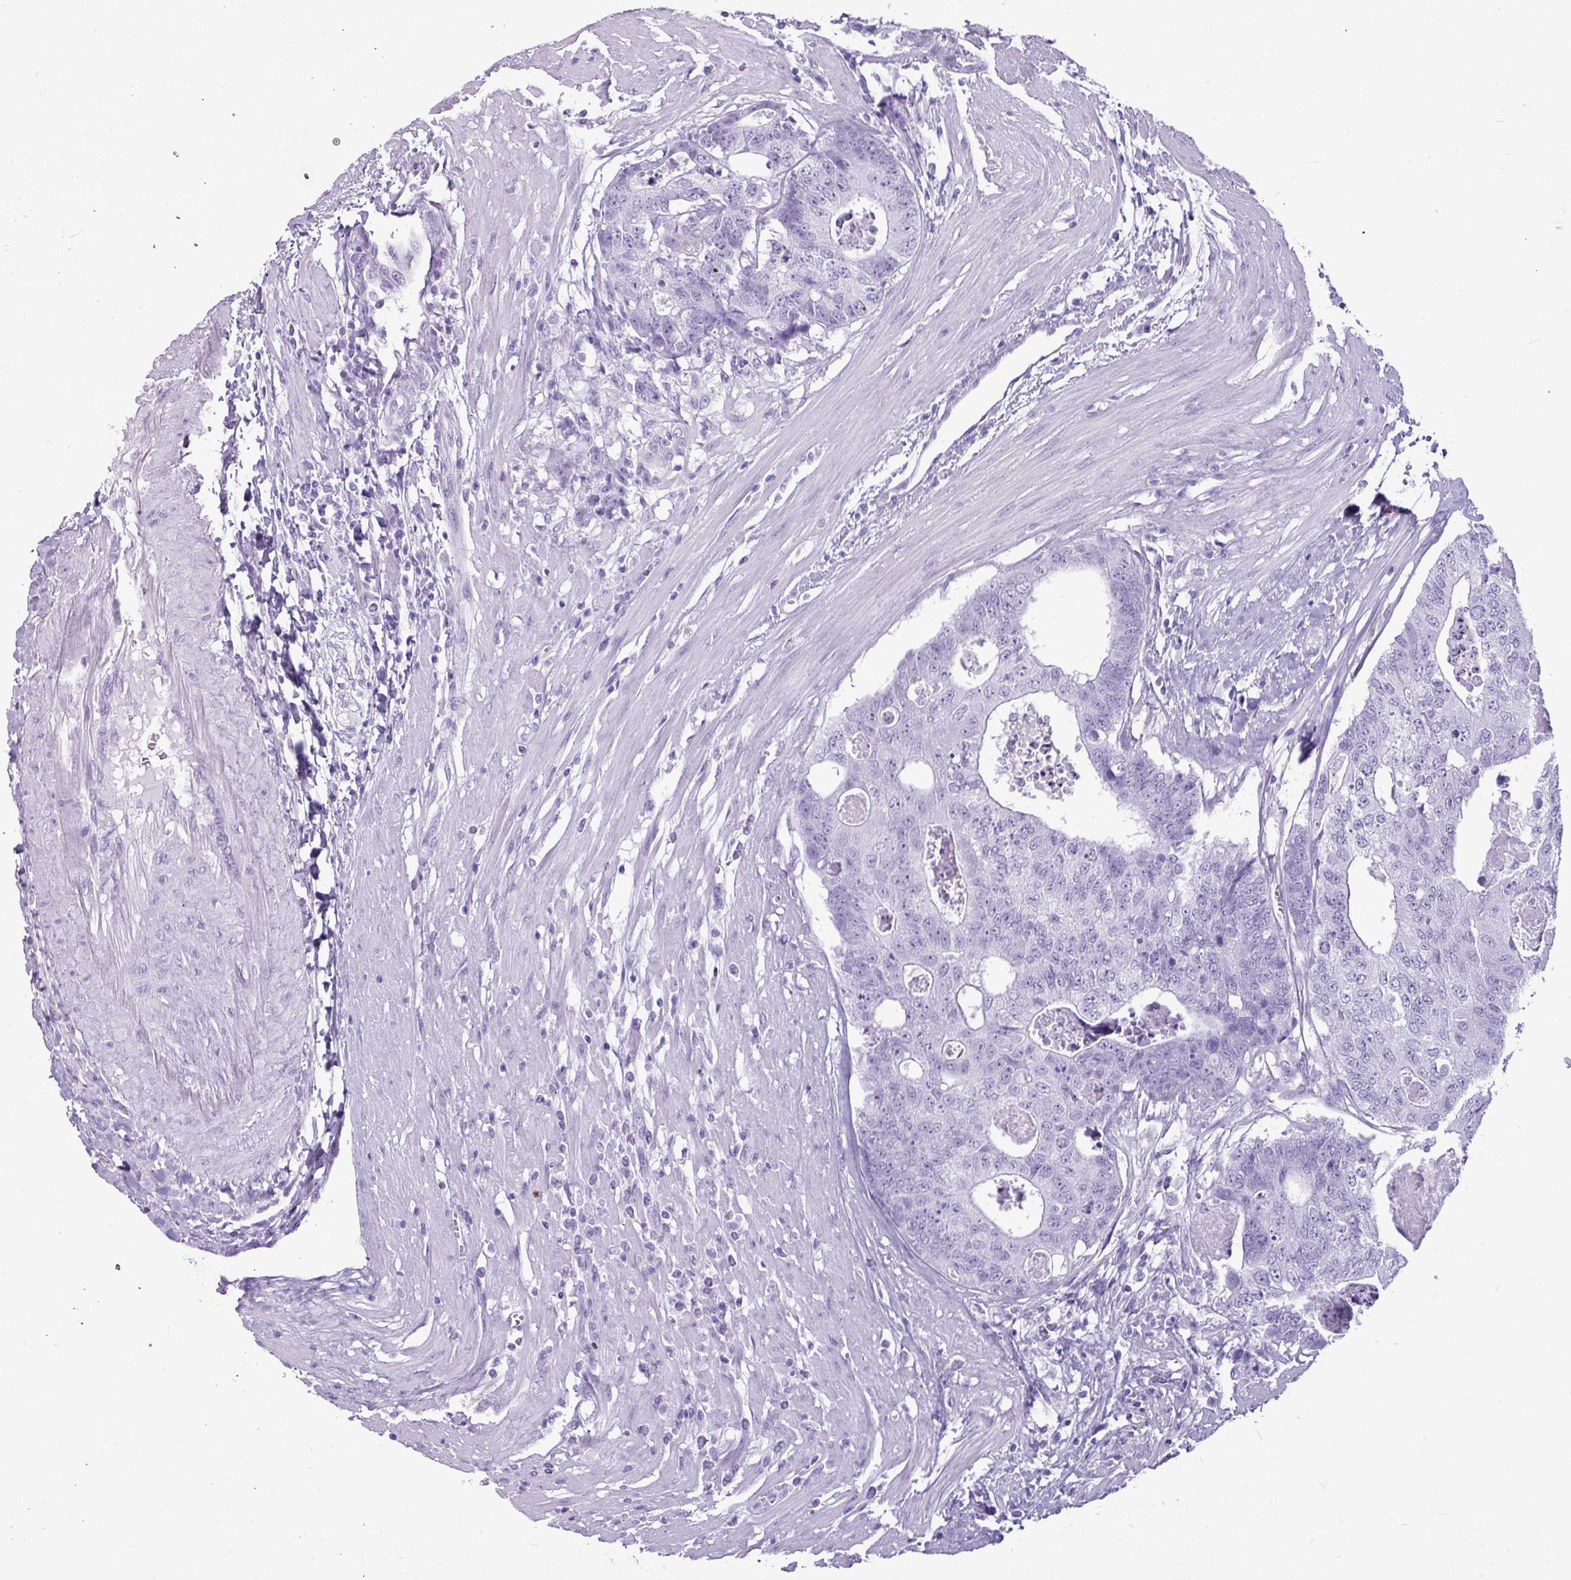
{"staining": {"intensity": "negative", "quantity": "none", "location": "none"}, "tissue": "colorectal cancer", "cell_type": "Tumor cells", "image_type": "cancer", "snomed": [{"axis": "morphology", "description": "Adenocarcinoma, NOS"}, {"axis": "topography", "description": "Colon"}], "caption": "Tumor cells show no significant expression in adenocarcinoma (colorectal).", "gene": "AMY1B", "patient": {"sex": "female", "age": 67}}